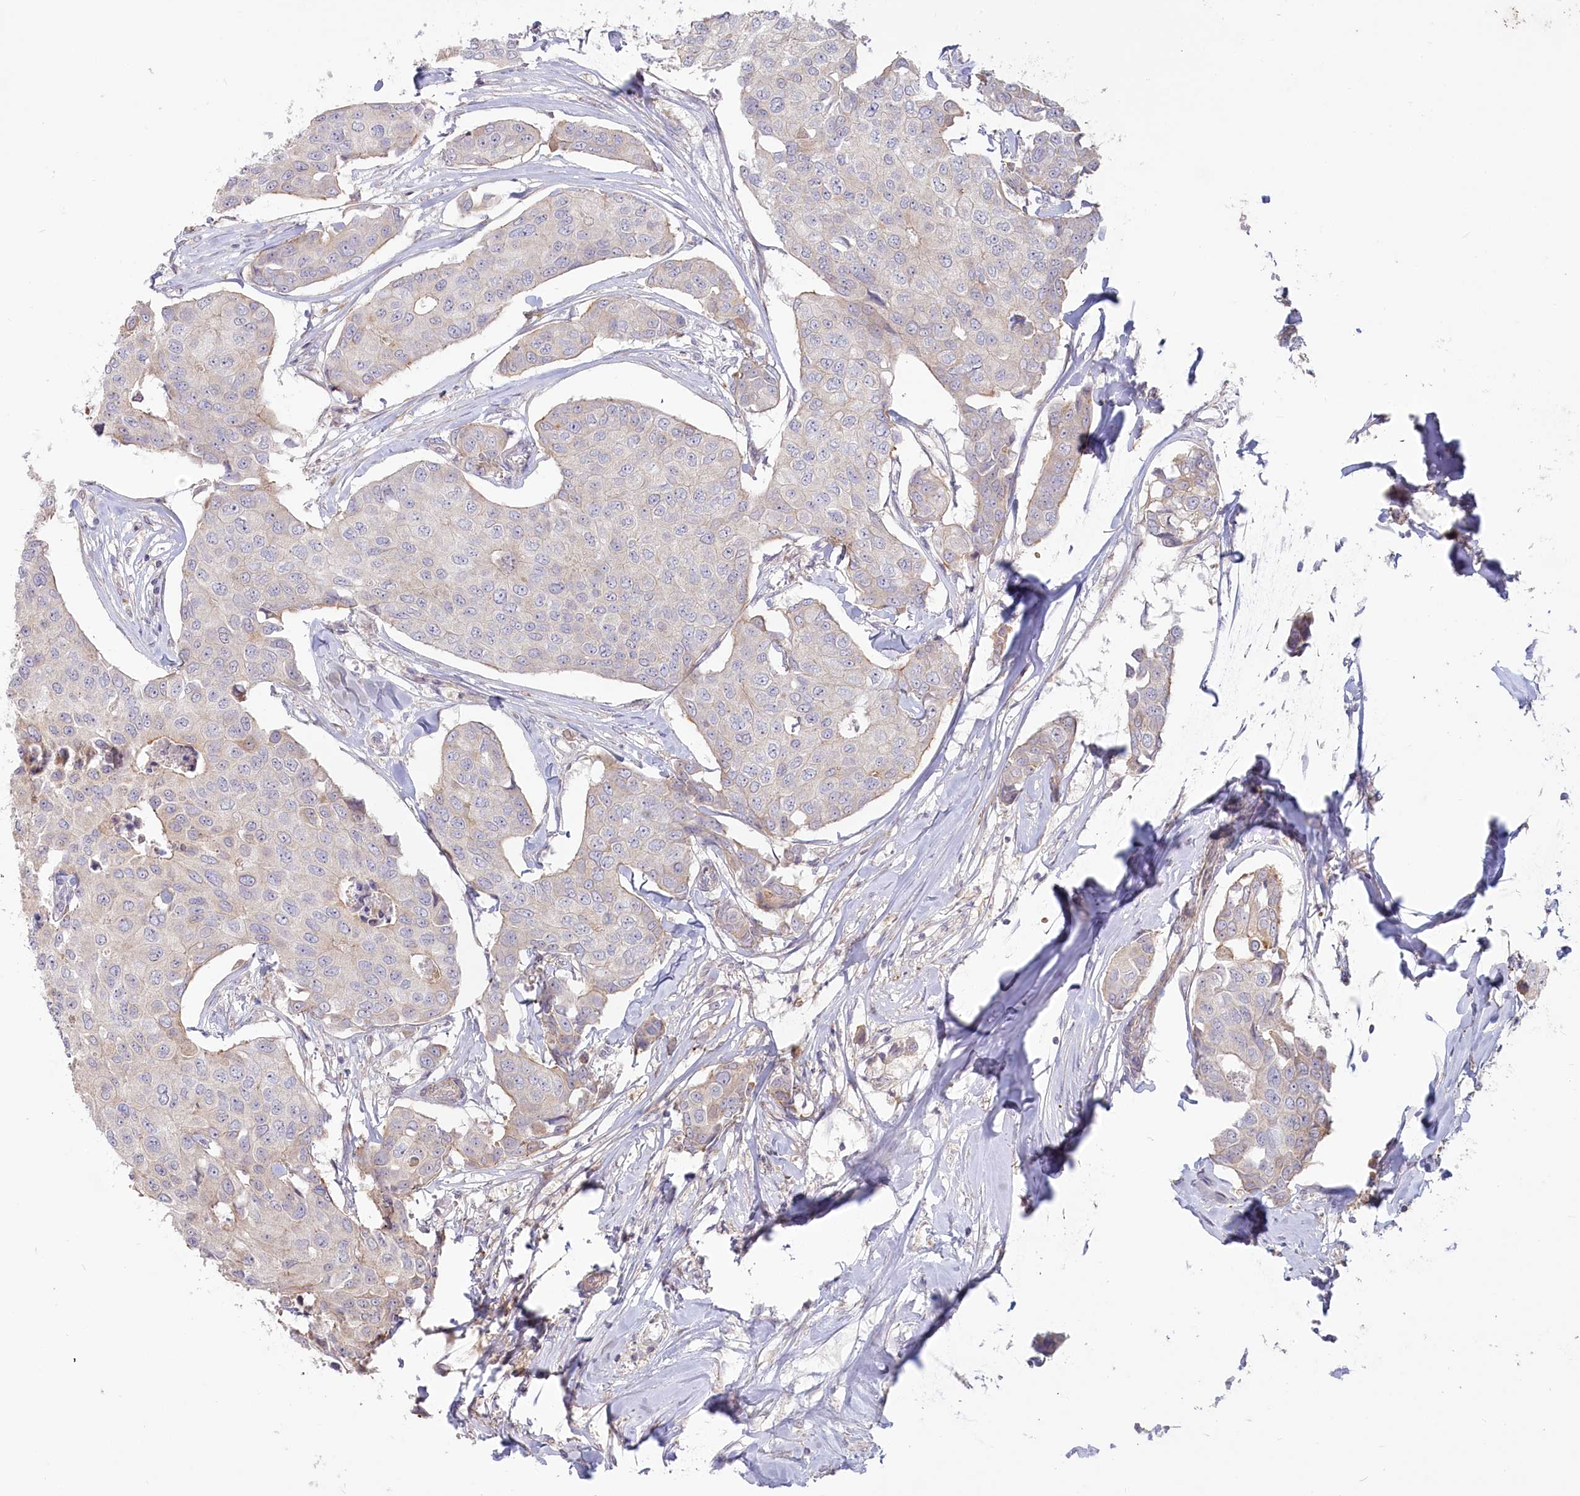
{"staining": {"intensity": "weak", "quantity": "<25%", "location": "cytoplasmic/membranous"}, "tissue": "breast cancer", "cell_type": "Tumor cells", "image_type": "cancer", "snomed": [{"axis": "morphology", "description": "Duct carcinoma"}, {"axis": "topography", "description": "Breast"}], "caption": "Immunohistochemistry (IHC) image of human breast cancer (intraductal carcinoma) stained for a protein (brown), which reveals no expression in tumor cells.", "gene": "MTG1", "patient": {"sex": "female", "age": 80}}